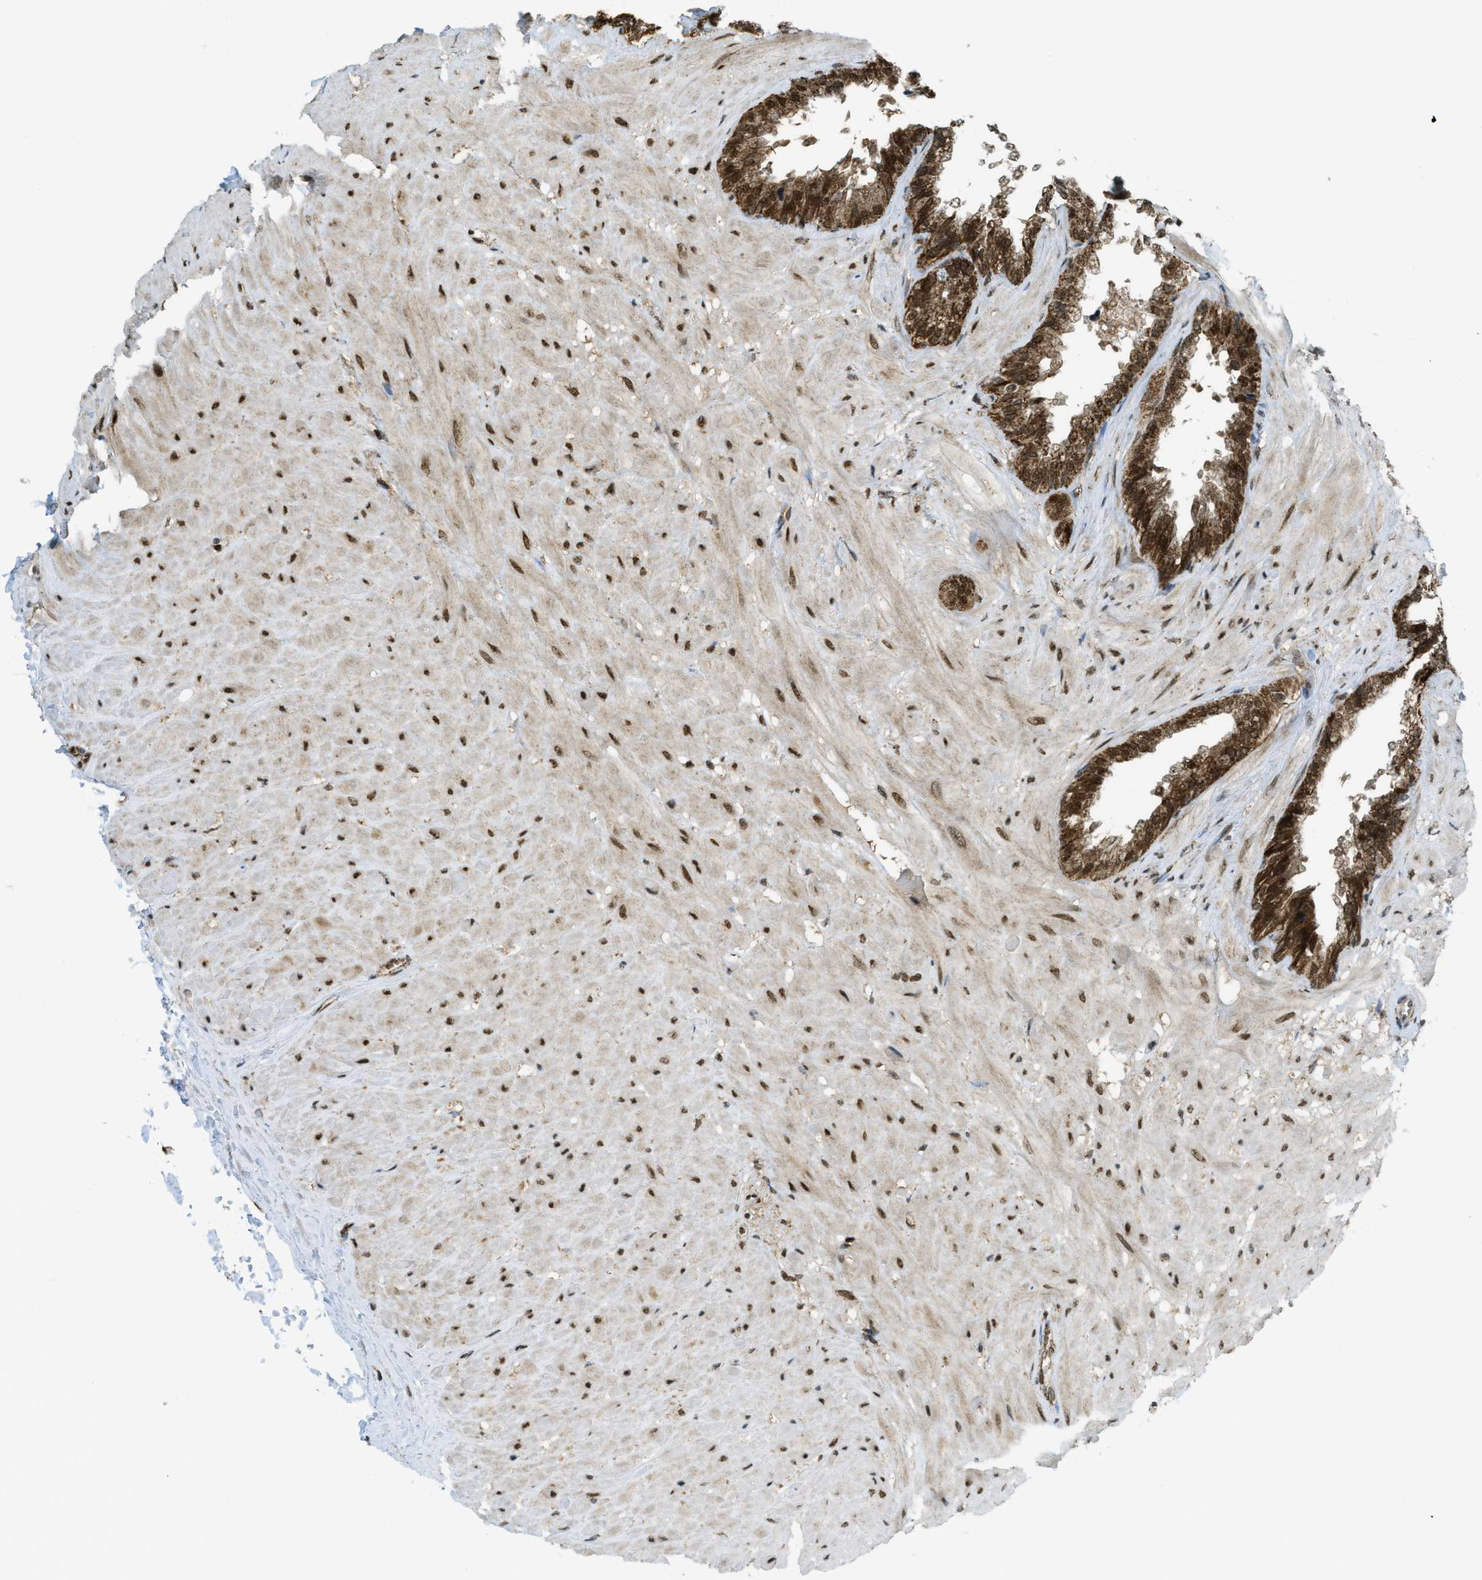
{"staining": {"intensity": "strong", "quantity": ">75%", "location": "cytoplasmic/membranous,nuclear"}, "tissue": "seminal vesicle", "cell_type": "Glandular cells", "image_type": "normal", "snomed": [{"axis": "morphology", "description": "Normal tissue, NOS"}, {"axis": "topography", "description": "Seminal veicle"}], "caption": "A micrograph showing strong cytoplasmic/membranous,nuclear staining in approximately >75% of glandular cells in unremarkable seminal vesicle, as visualized by brown immunohistochemical staining.", "gene": "TNPO1", "patient": {"sex": "male", "age": 46}}